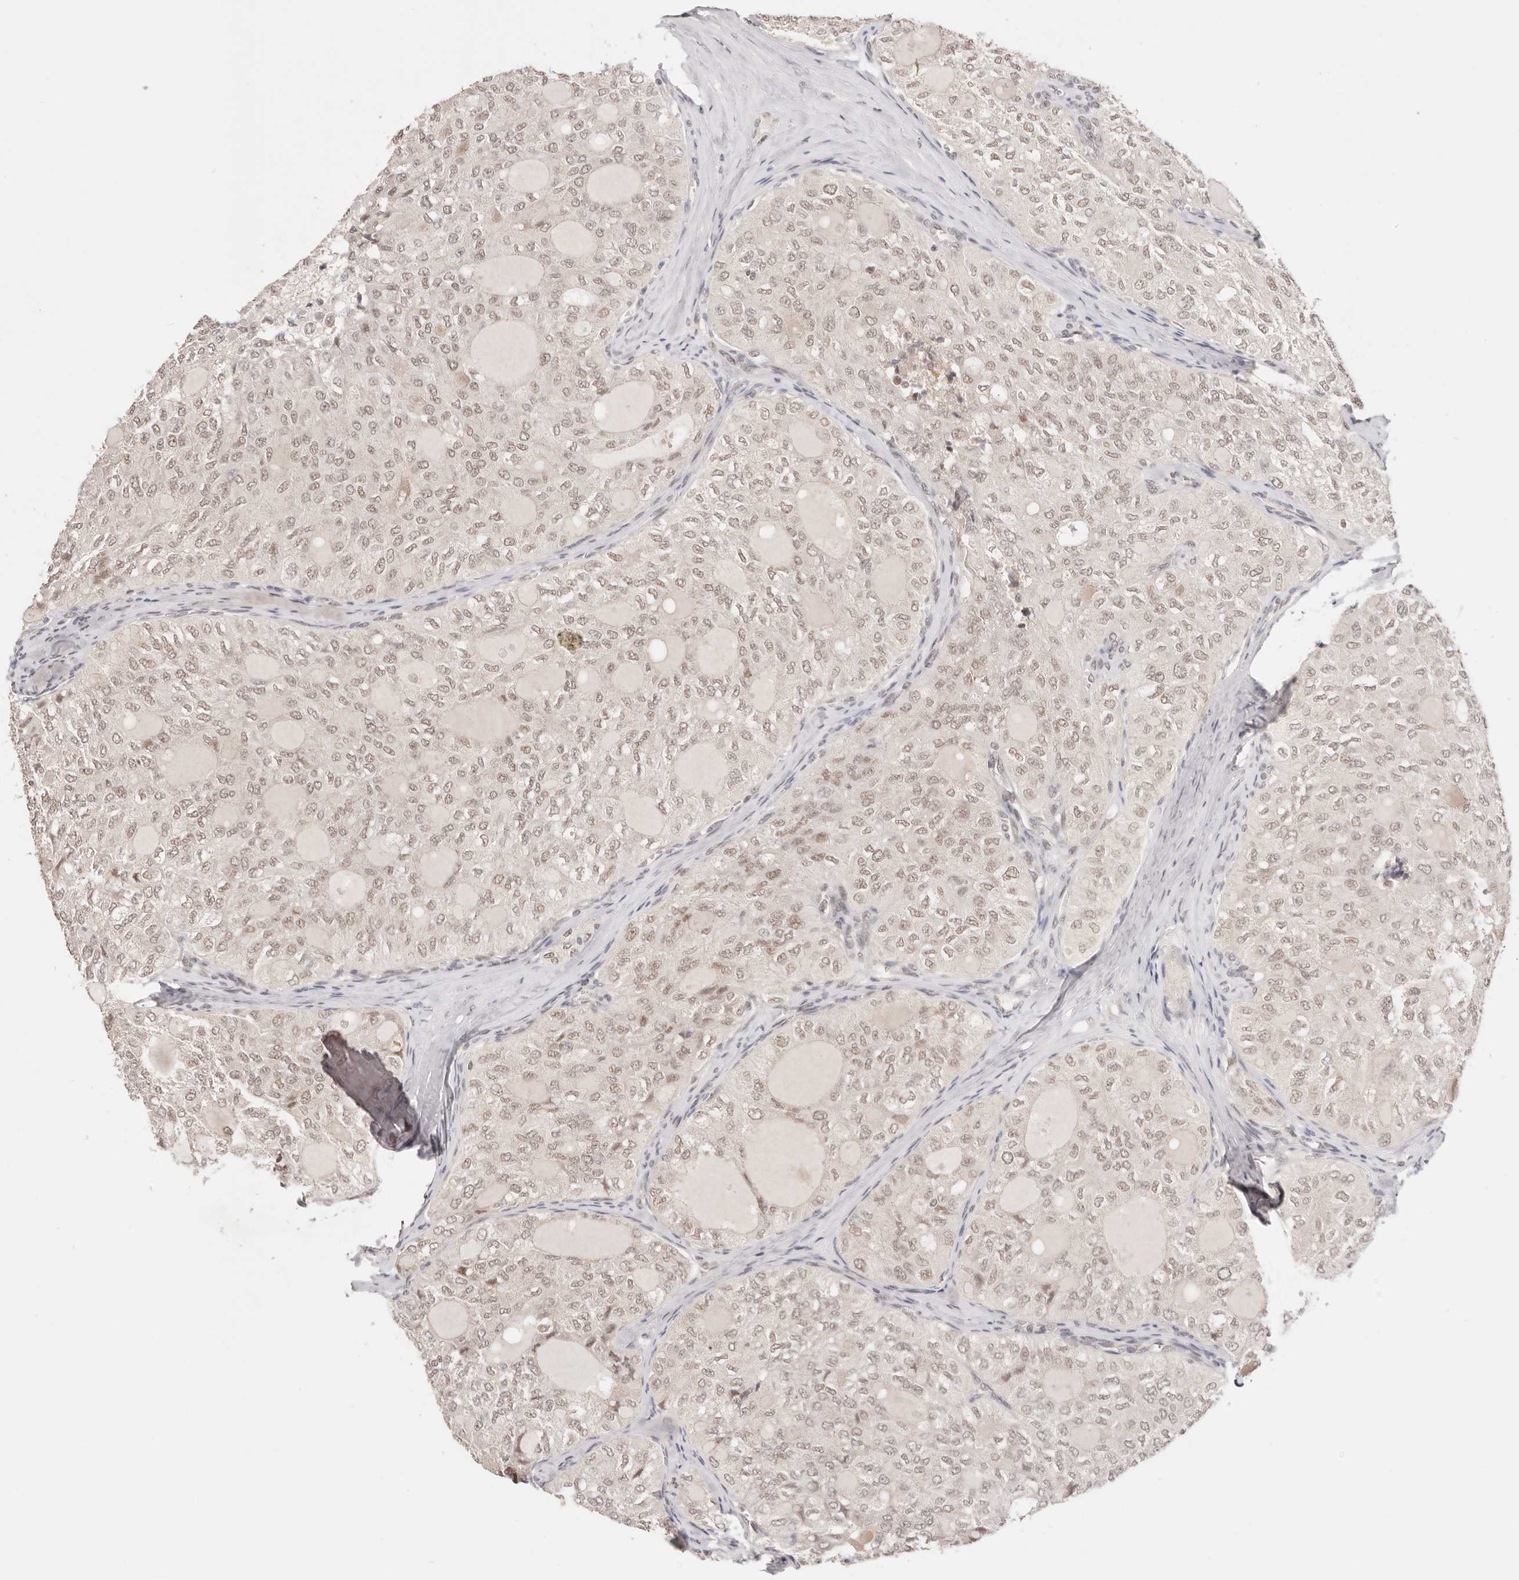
{"staining": {"intensity": "weak", "quantity": ">75%", "location": "nuclear"}, "tissue": "thyroid cancer", "cell_type": "Tumor cells", "image_type": "cancer", "snomed": [{"axis": "morphology", "description": "Follicular adenoma carcinoma, NOS"}, {"axis": "topography", "description": "Thyroid gland"}], "caption": "DAB (3,3'-diaminobenzidine) immunohistochemical staining of human thyroid cancer (follicular adenoma carcinoma) exhibits weak nuclear protein positivity in about >75% of tumor cells.", "gene": "RFC3", "patient": {"sex": "male", "age": 75}}